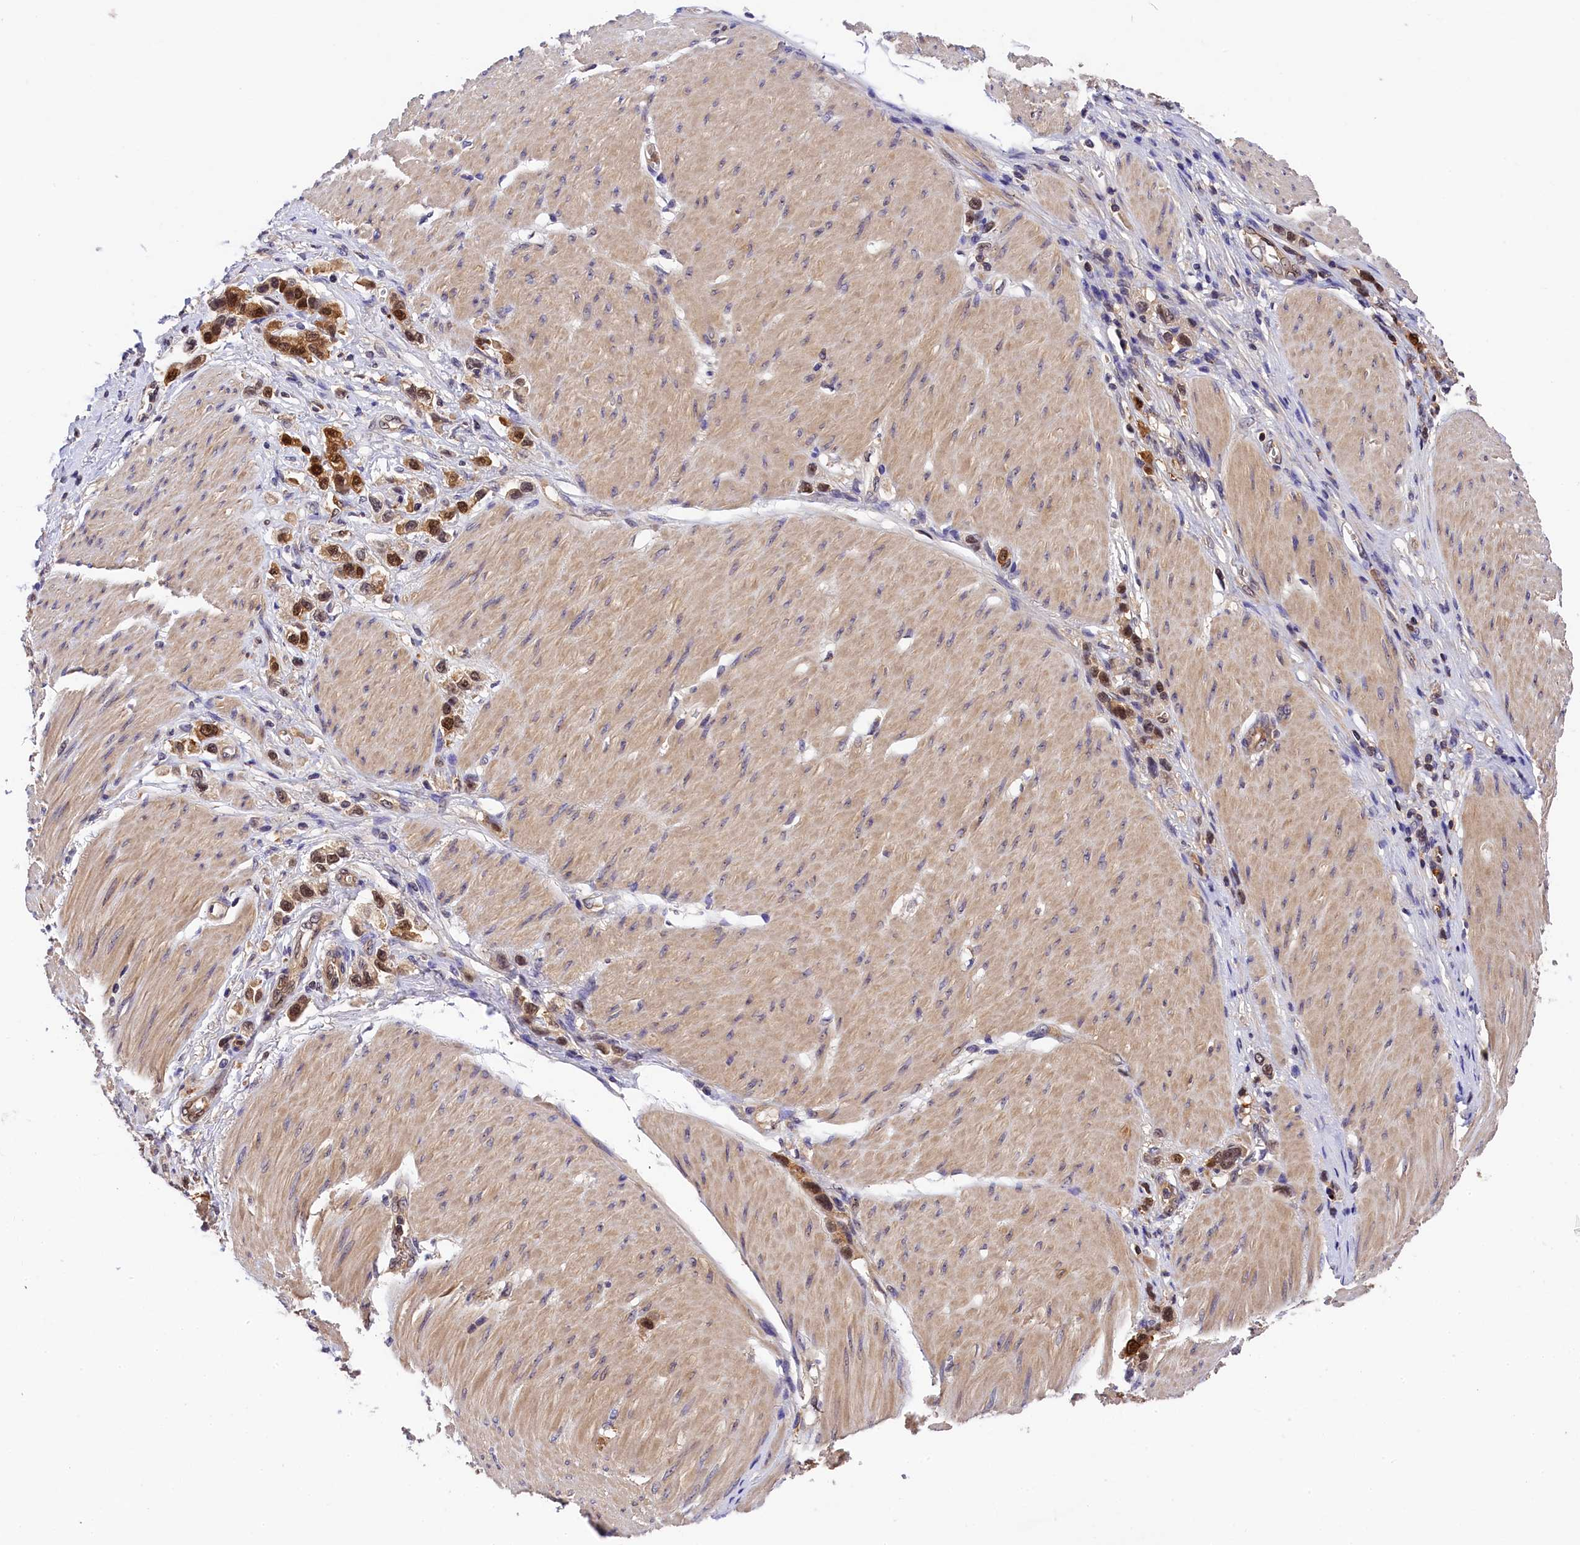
{"staining": {"intensity": "strong", "quantity": ">75%", "location": "cytoplasmic/membranous,nuclear"}, "tissue": "stomach cancer", "cell_type": "Tumor cells", "image_type": "cancer", "snomed": [{"axis": "morphology", "description": "Normal tissue, NOS"}, {"axis": "morphology", "description": "Adenocarcinoma, NOS"}, {"axis": "topography", "description": "Stomach, upper"}, {"axis": "topography", "description": "Stomach"}], "caption": "This is an image of immunohistochemistry staining of stomach cancer, which shows strong positivity in the cytoplasmic/membranous and nuclear of tumor cells.", "gene": "EIF6", "patient": {"sex": "female", "age": 65}}